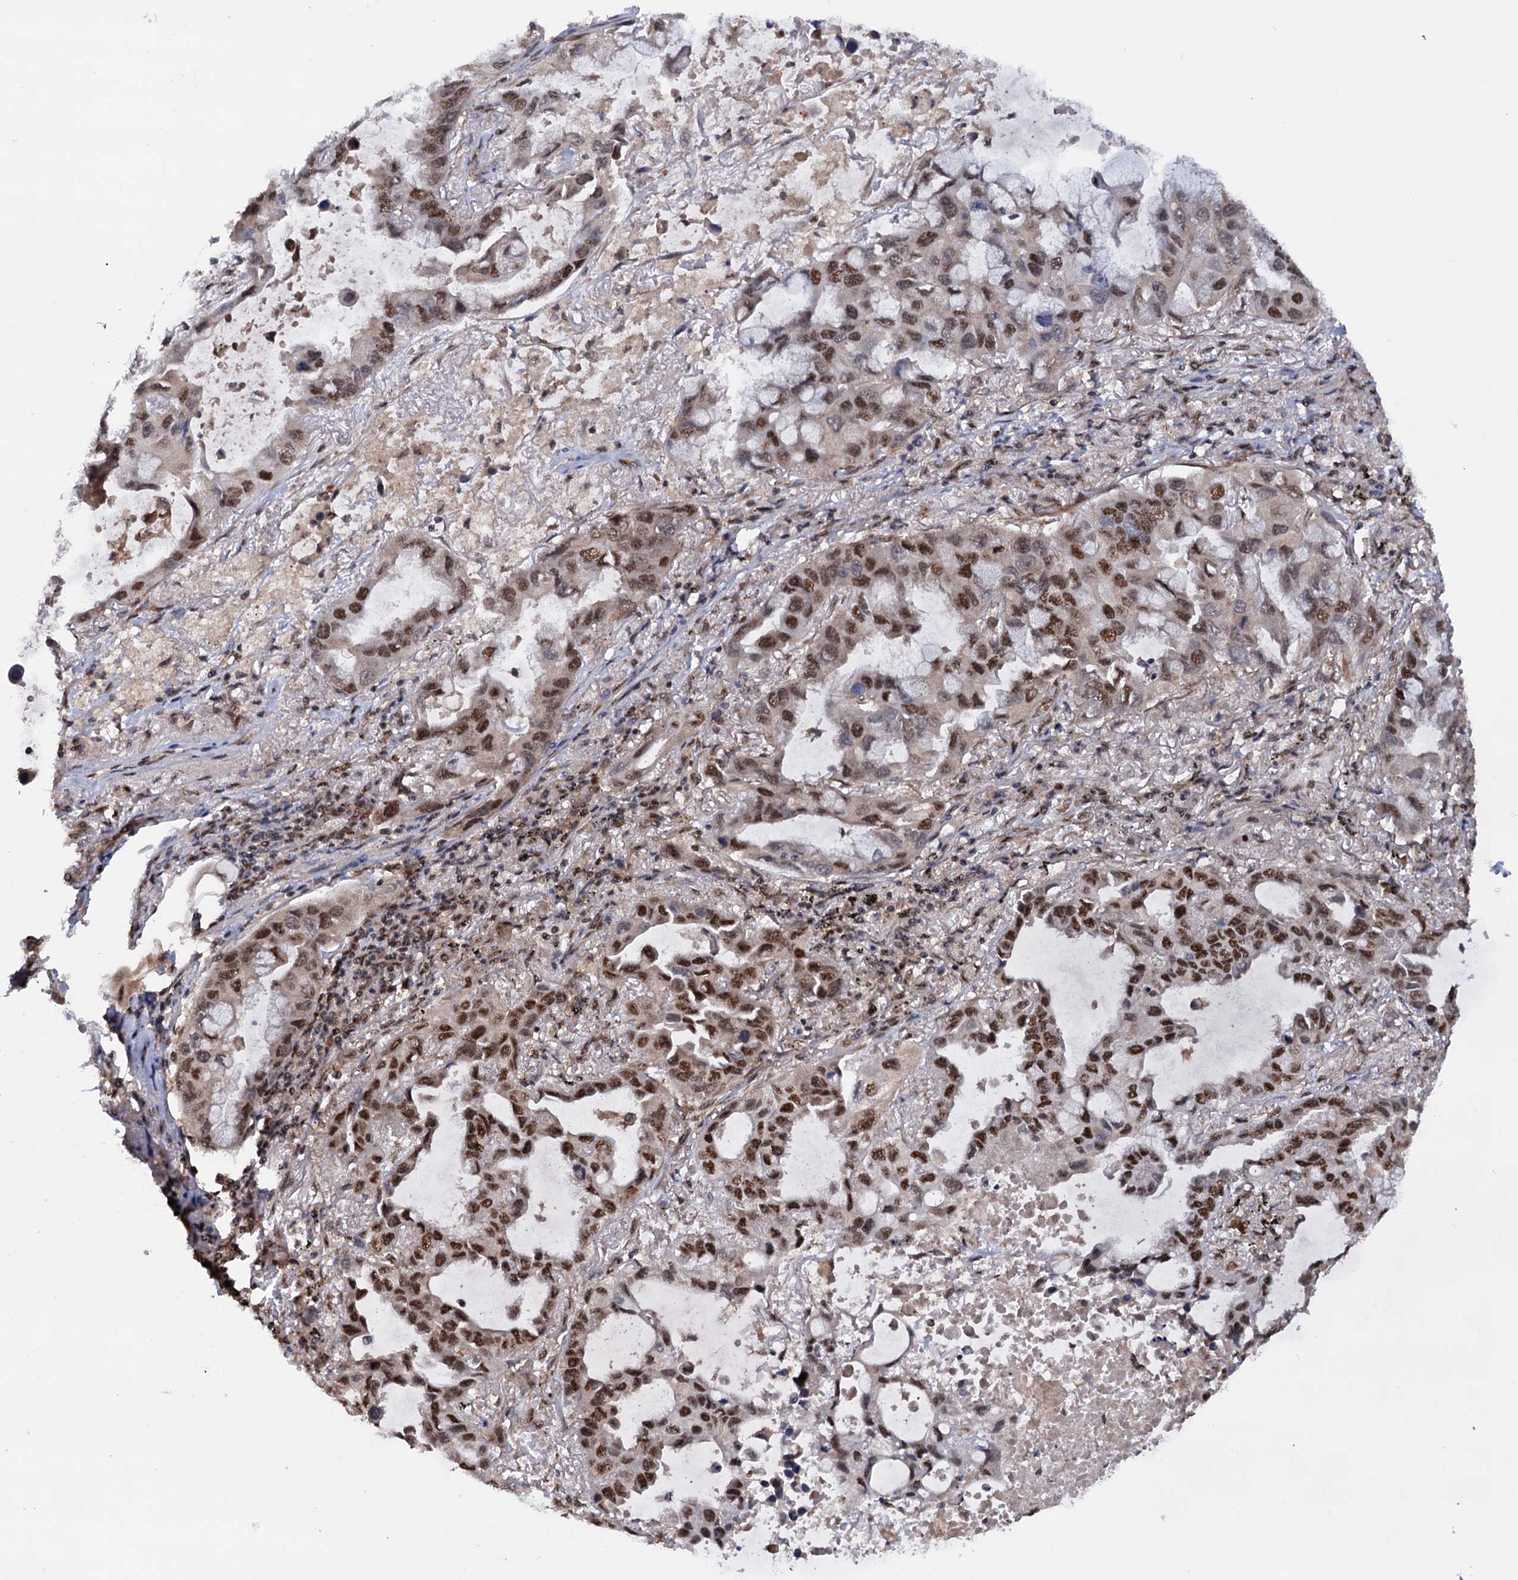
{"staining": {"intensity": "strong", "quantity": ">75%", "location": "nuclear"}, "tissue": "lung cancer", "cell_type": "Tumor cells", "image_type": "cancer", "snomed": [{"axis": "morphology", "description": "Adenocarcinoma, NOS"}, {"axis": "topography", "description": "Lung"}], "caption": "Immunohistochemistry histopathology image of lung cancer stained for a protein (brown), which demonstrates high levels of strong nuclear staining in approximately >75% of tumor cells.", "gene": "TBC1D12", "patient": {"sex": "male", "age": 64}}